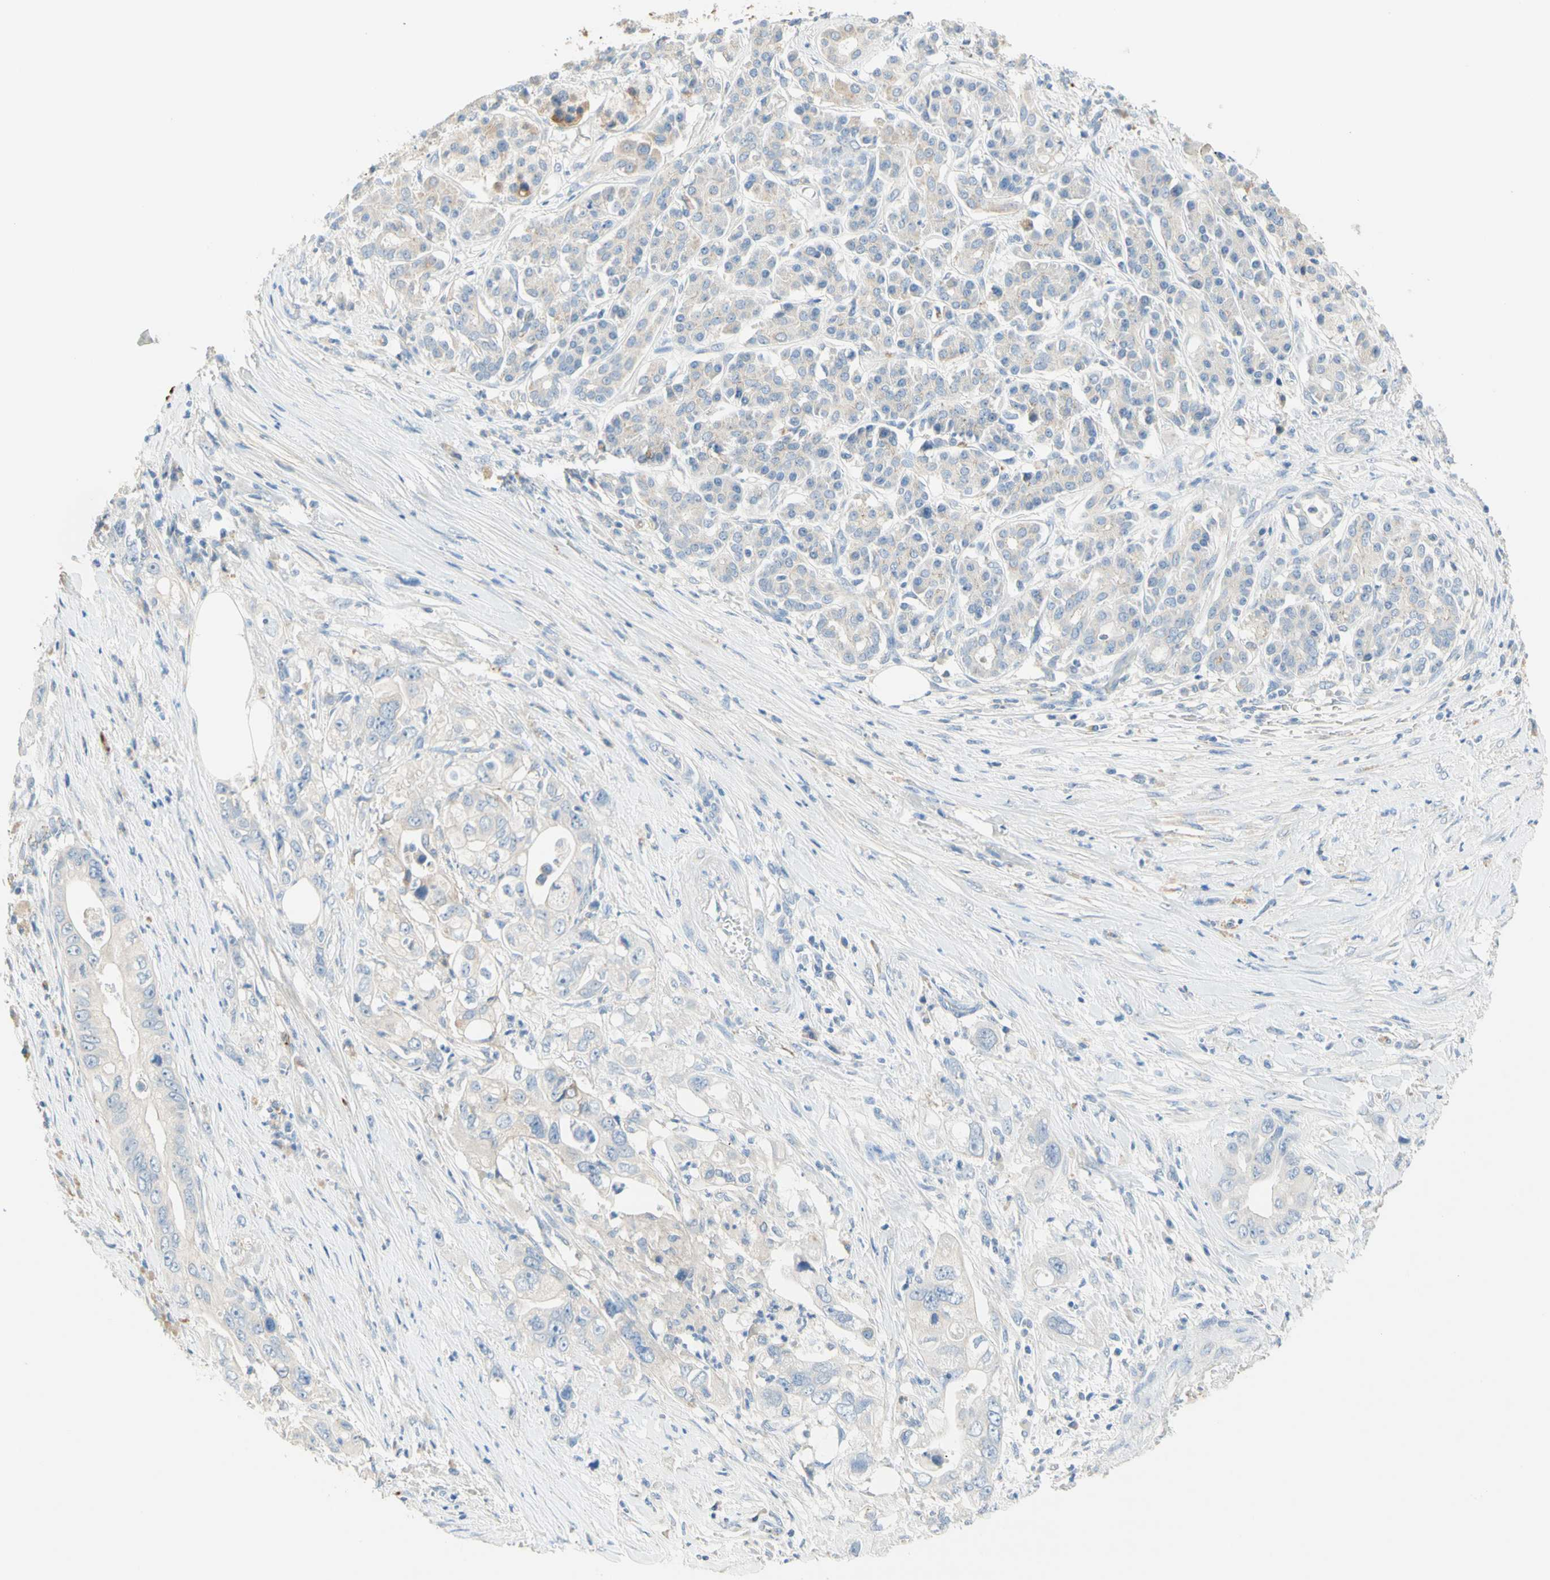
{"staining": {"intensity": "weak", "quantity": "<25%", "location": "cytoplasmic/membranous"}, "tissue": "pancreatic cancer", "cell_type": "Tumor cells", "image_type": "cancer", "snomed": [{"axis": "morphology", "description": "Normal tissue, NOS"}, {"axis": "topography", "description": "Pancreas"}], "caption": "The immunohistochemistry histopathology image has no significant expression in tumor cells of pancreatic cancer tissue.", "gene": "NECTIN4", "patient": {"sex": "male", "age": 42}}